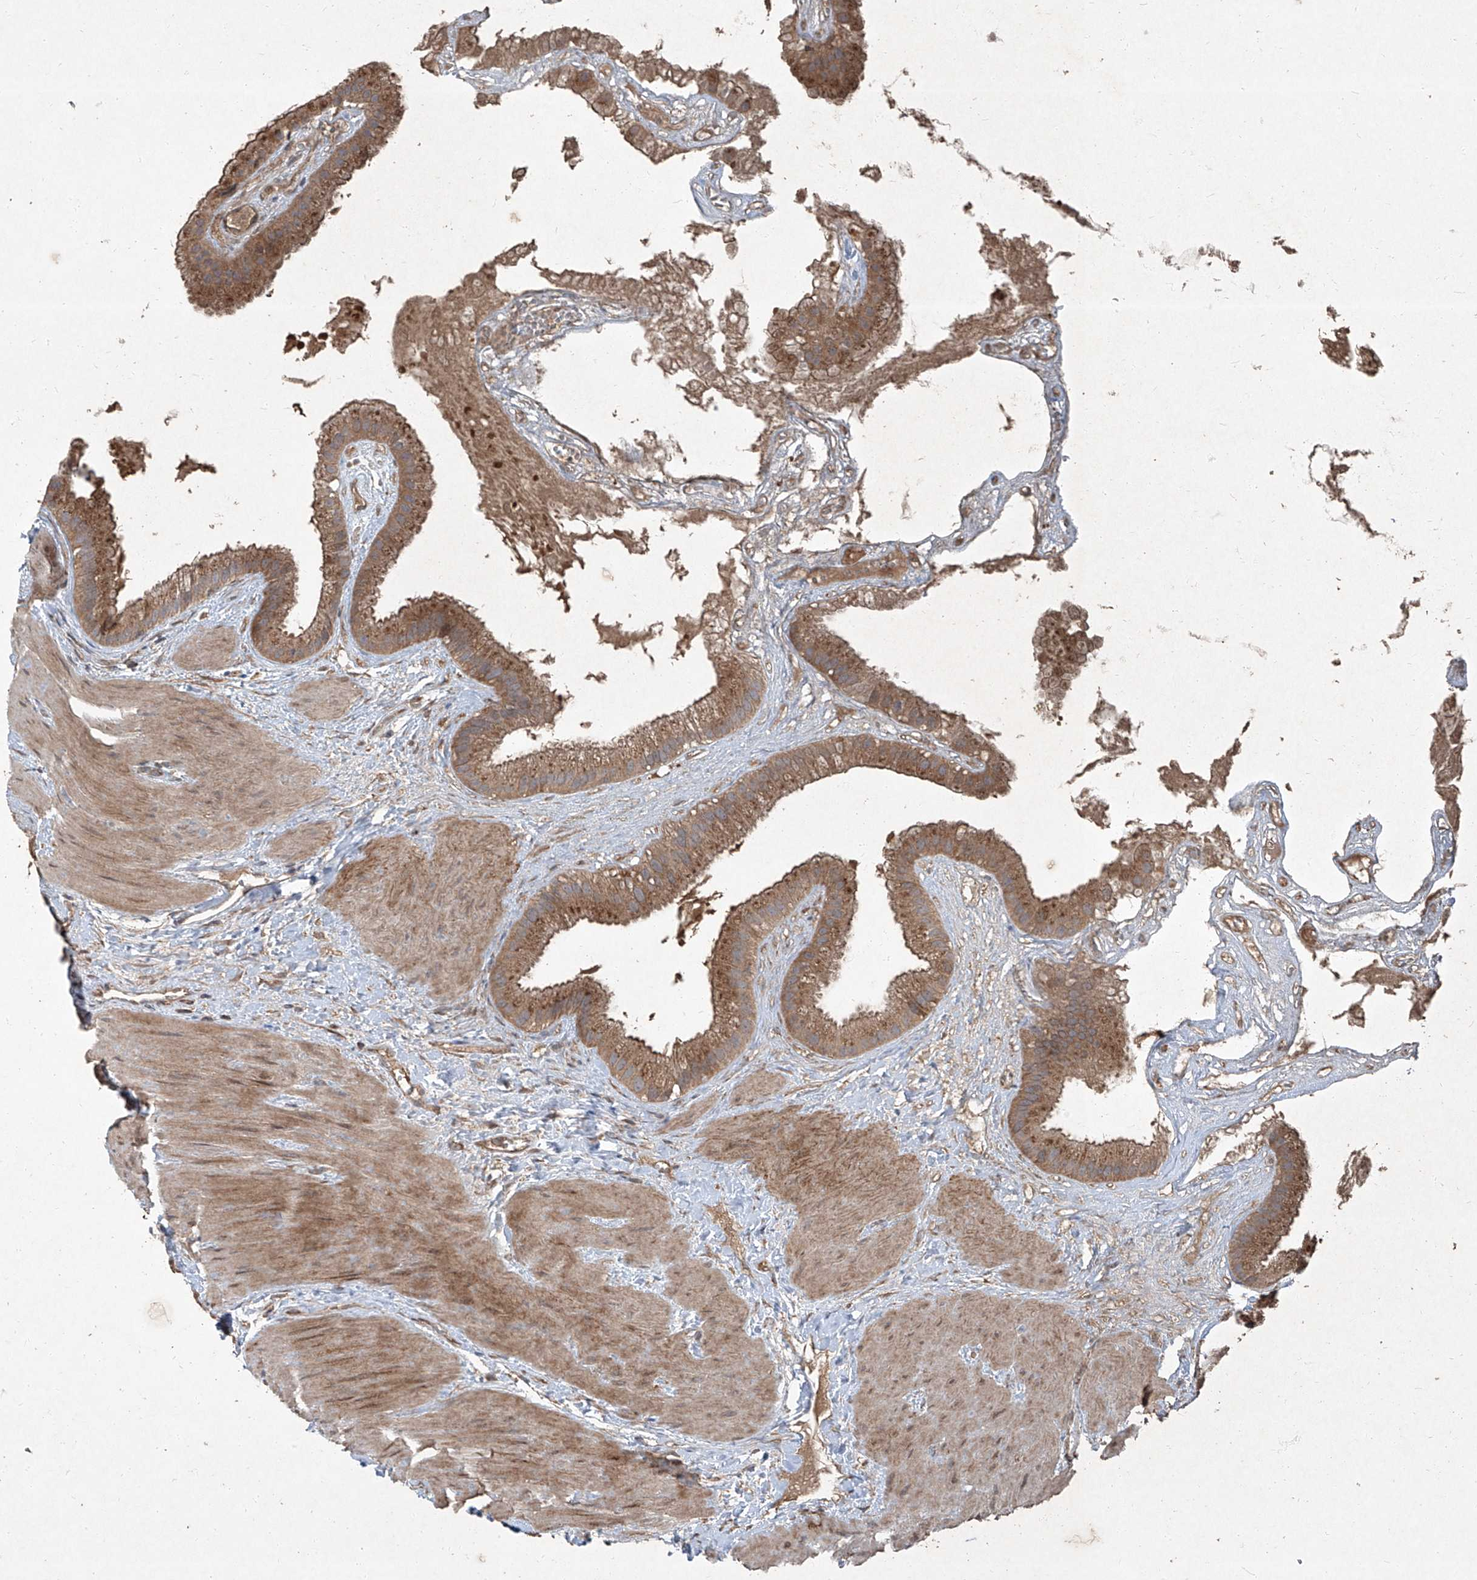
{"staining": {"intensity": "strong", "quantity": ">75%", "location": "cytoplasmic/membranous"}, "tissue": "gallbladder", "cell_type": "Glandular cells", "image_type": "normal", "snomed": [{"axis": "morphology", "description": "Normal tissue, NOS"}, {"axis": "topography", "description": "Gallbladder"}], "caption": "This image exhibits normal gallbladder stained with immunohistochemistry (IHC) to label a protein in brown. The cytoplasmic/membranous of glandular cells show strong positivity for the protein. Nuclei are counter-stained blue.", "gene": "CCN1", "patient": {"sex": "male", "age": 55}}